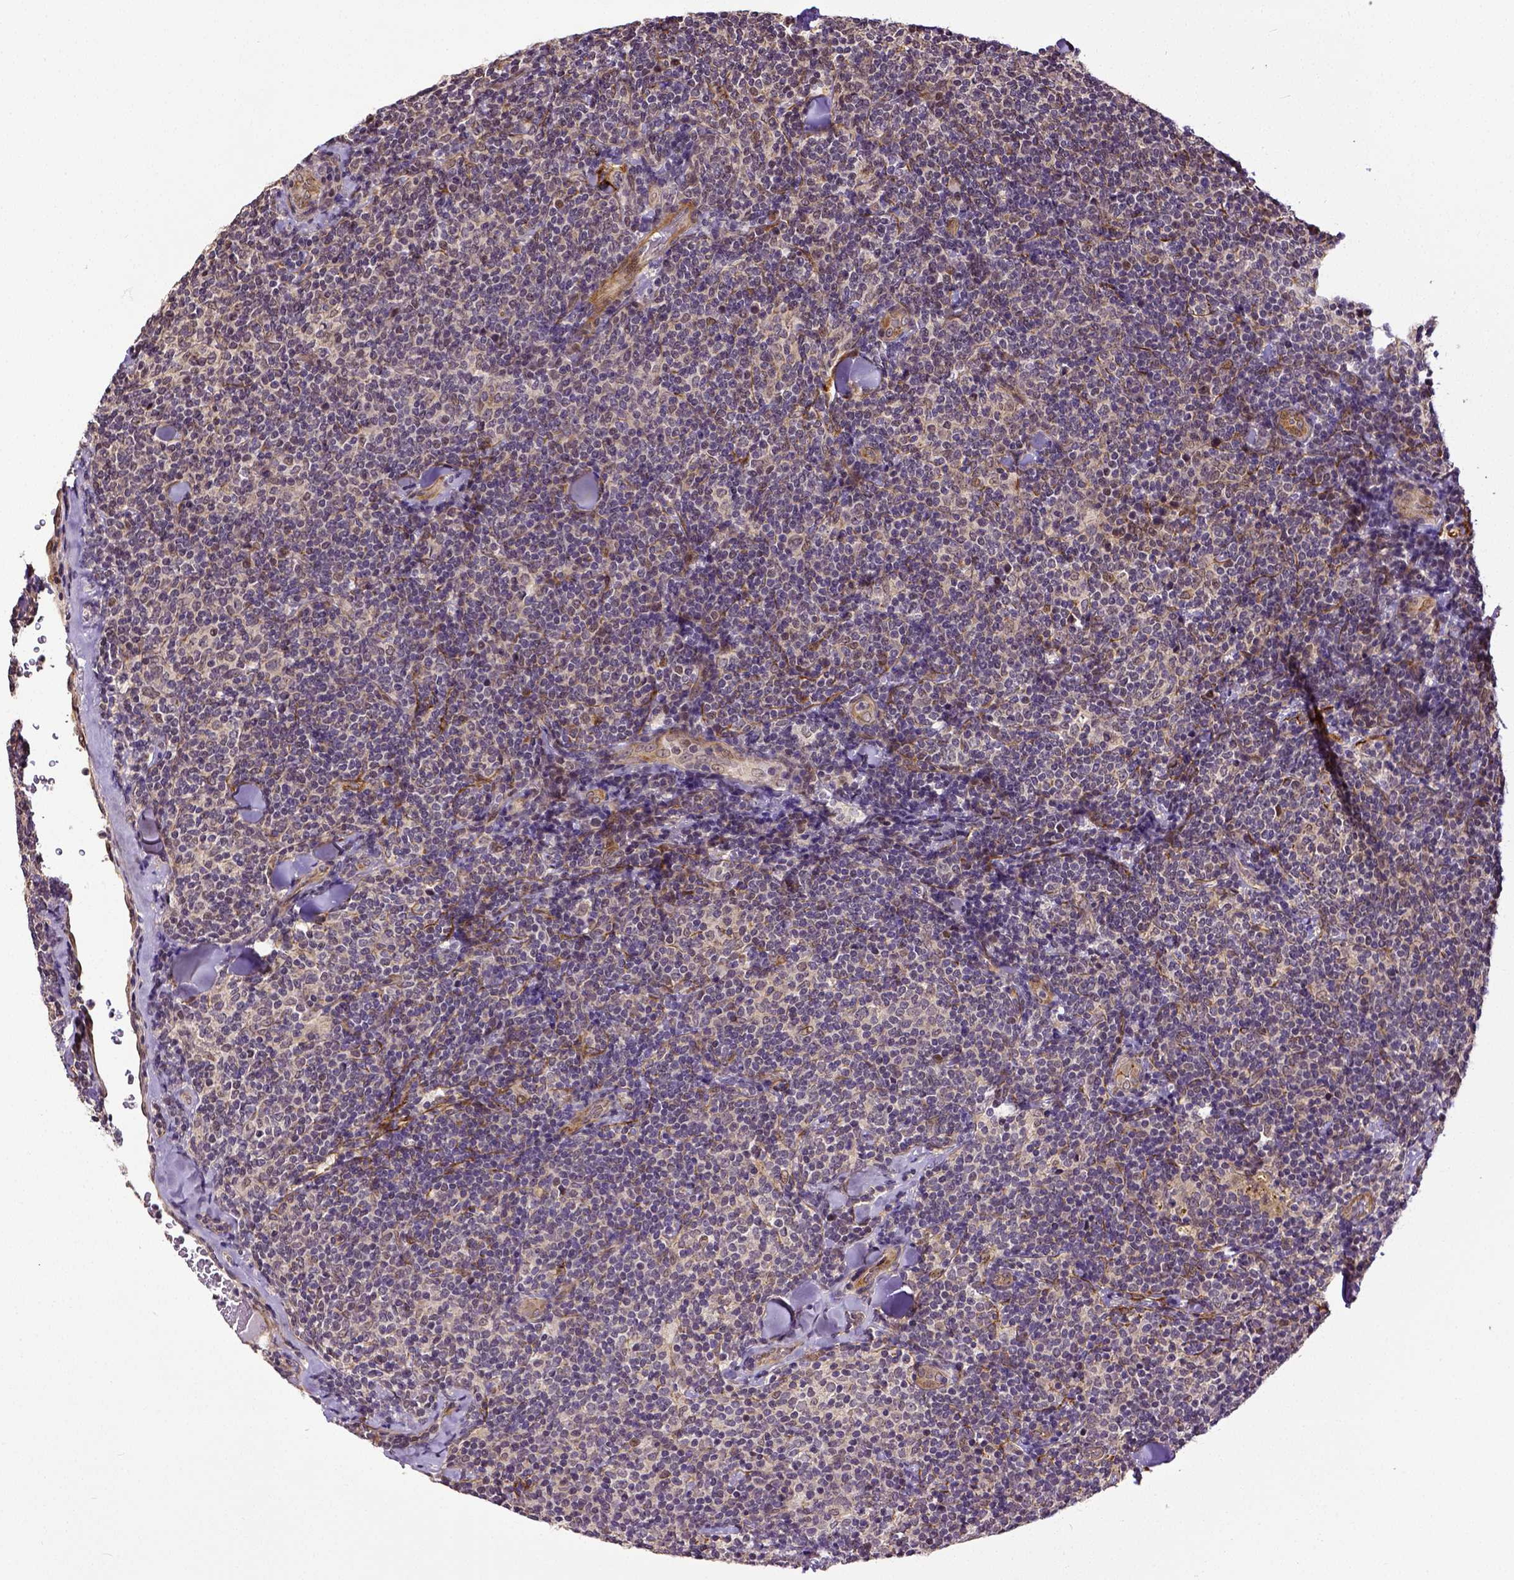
{"staining": {"intensity": "weak", "quantity": ">75%", "location": "cytoplasmic/membranous"}, "tissue": "lymphoma", "cell_type": "Tumor cells", "image_type": "cancer", "snomed": [{"axis": "morphology", "description": "Malignant lymphoma, non-Hodgkin's type, Low grade"}, {"axis": "topography", "description": "Lymph node"}], "caption": "Immunohistochemistry (IHC) staining of lymphoma, which demonstrates low levels of weak cytoplasmic/membranous expression in about >75% of tumor cells indicating weak cytoplasmic/membranous protein staining. The staining was performed using DAB (3,3'-diaminobenzidine) (brown) for protein detection and nuclei were counterstained in hematoxylin (blue).", "gene": "DICER1", "patient": {"sex": "female", "age": 56}}